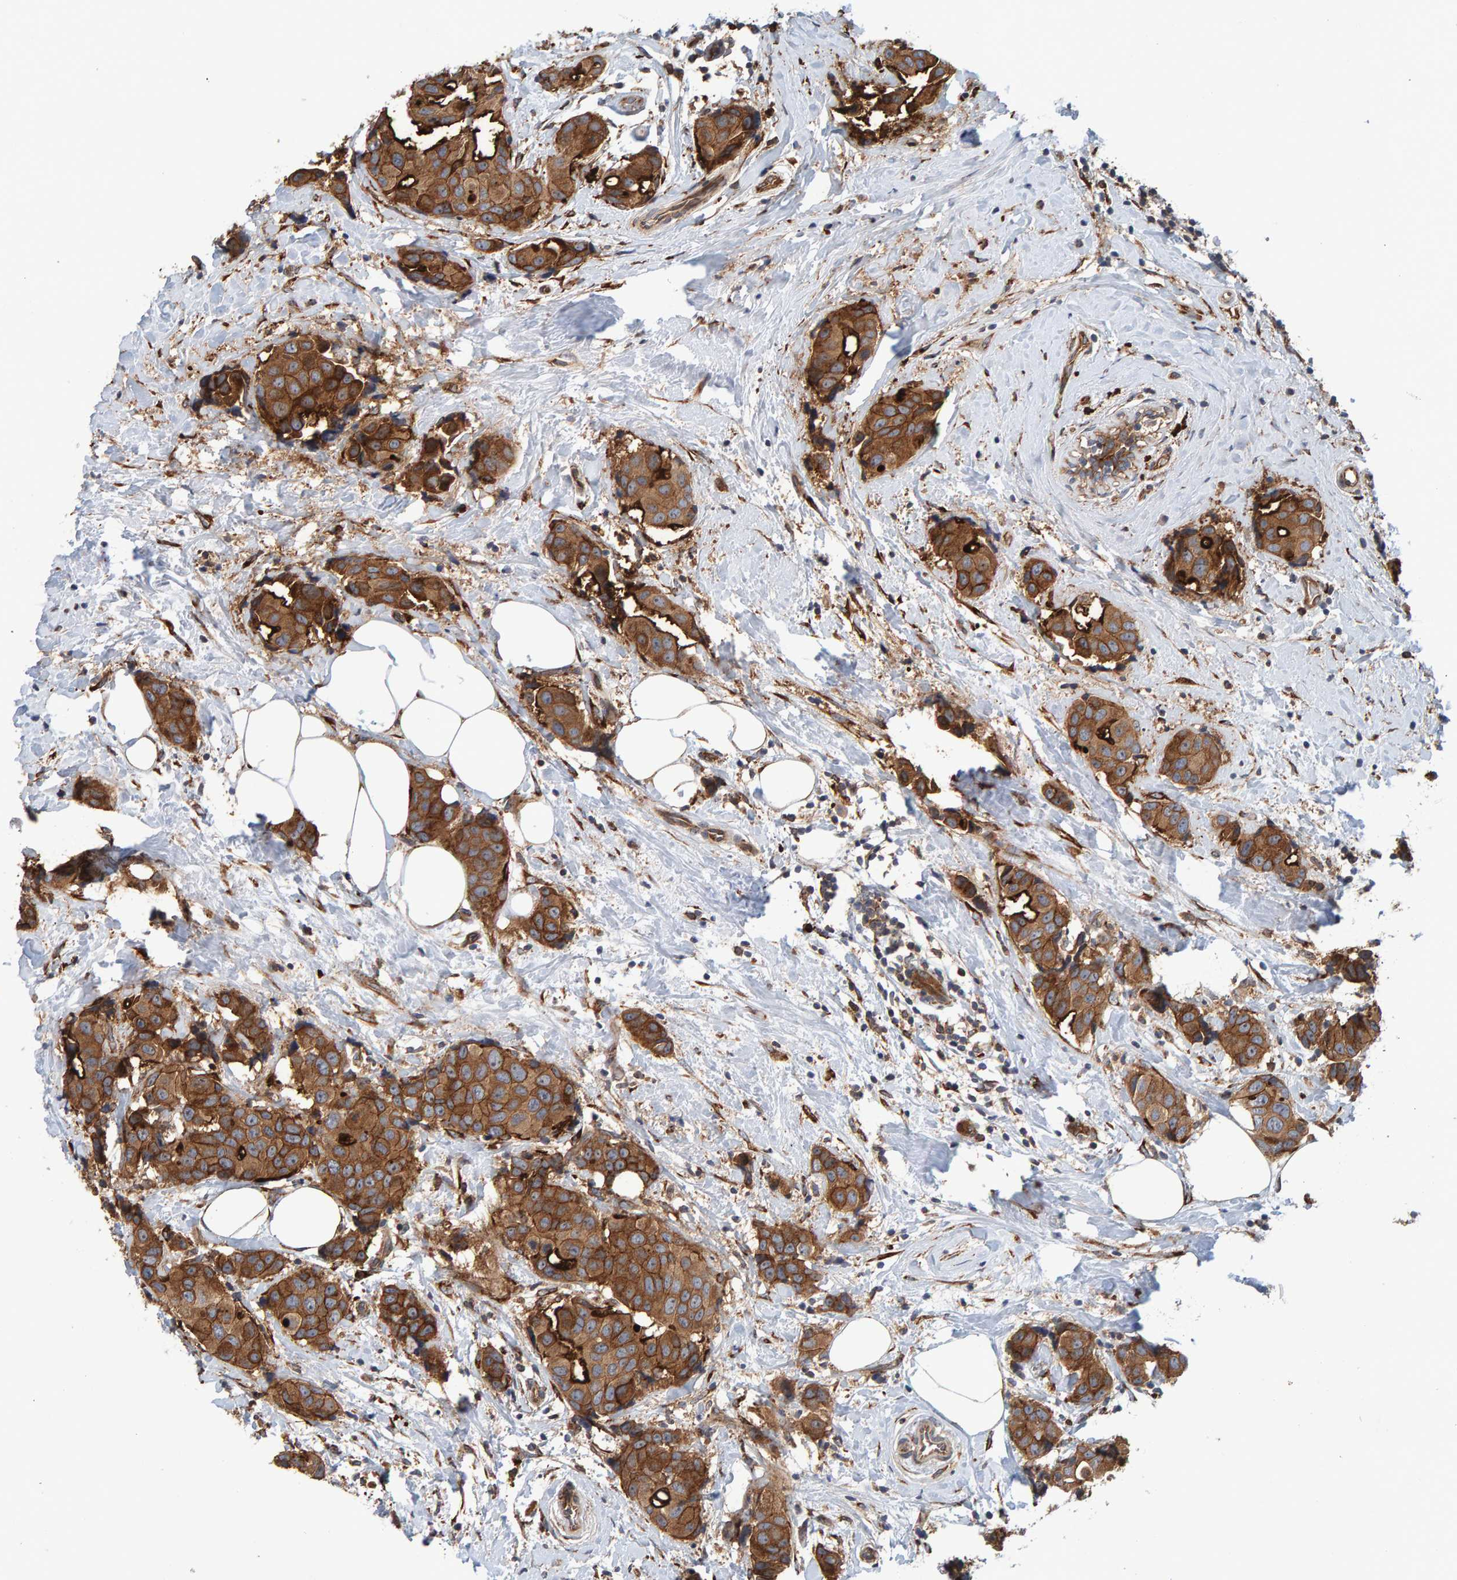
{"staining": {"intensity": "strong", "quantity": ">75%", "location": "cytoplasmic/membranous"}, "tissue": "breast cancer", "cell_type": "Tumor cells", "image_type": "cancer", "snomed": [{"axis": "morphology", "description": "Normal tissue, NOS"}, {"axis": "morphology", "description": "Duct carcinoma"}, {"axis": "topography", "description": "Breast"}], "caption": "High-magnification brightfield microscopy of breast cancer stained with DAB (3,3'-diaminobenzidine) (brown) and counterstained with hematoxylin (blue). tumor cells exhibit strong cytoplasmic/membranous expression is appreciated in about>75% of cells.", "gene": "BAIAP2", "patient": {"sex": "female", "age": 39}}